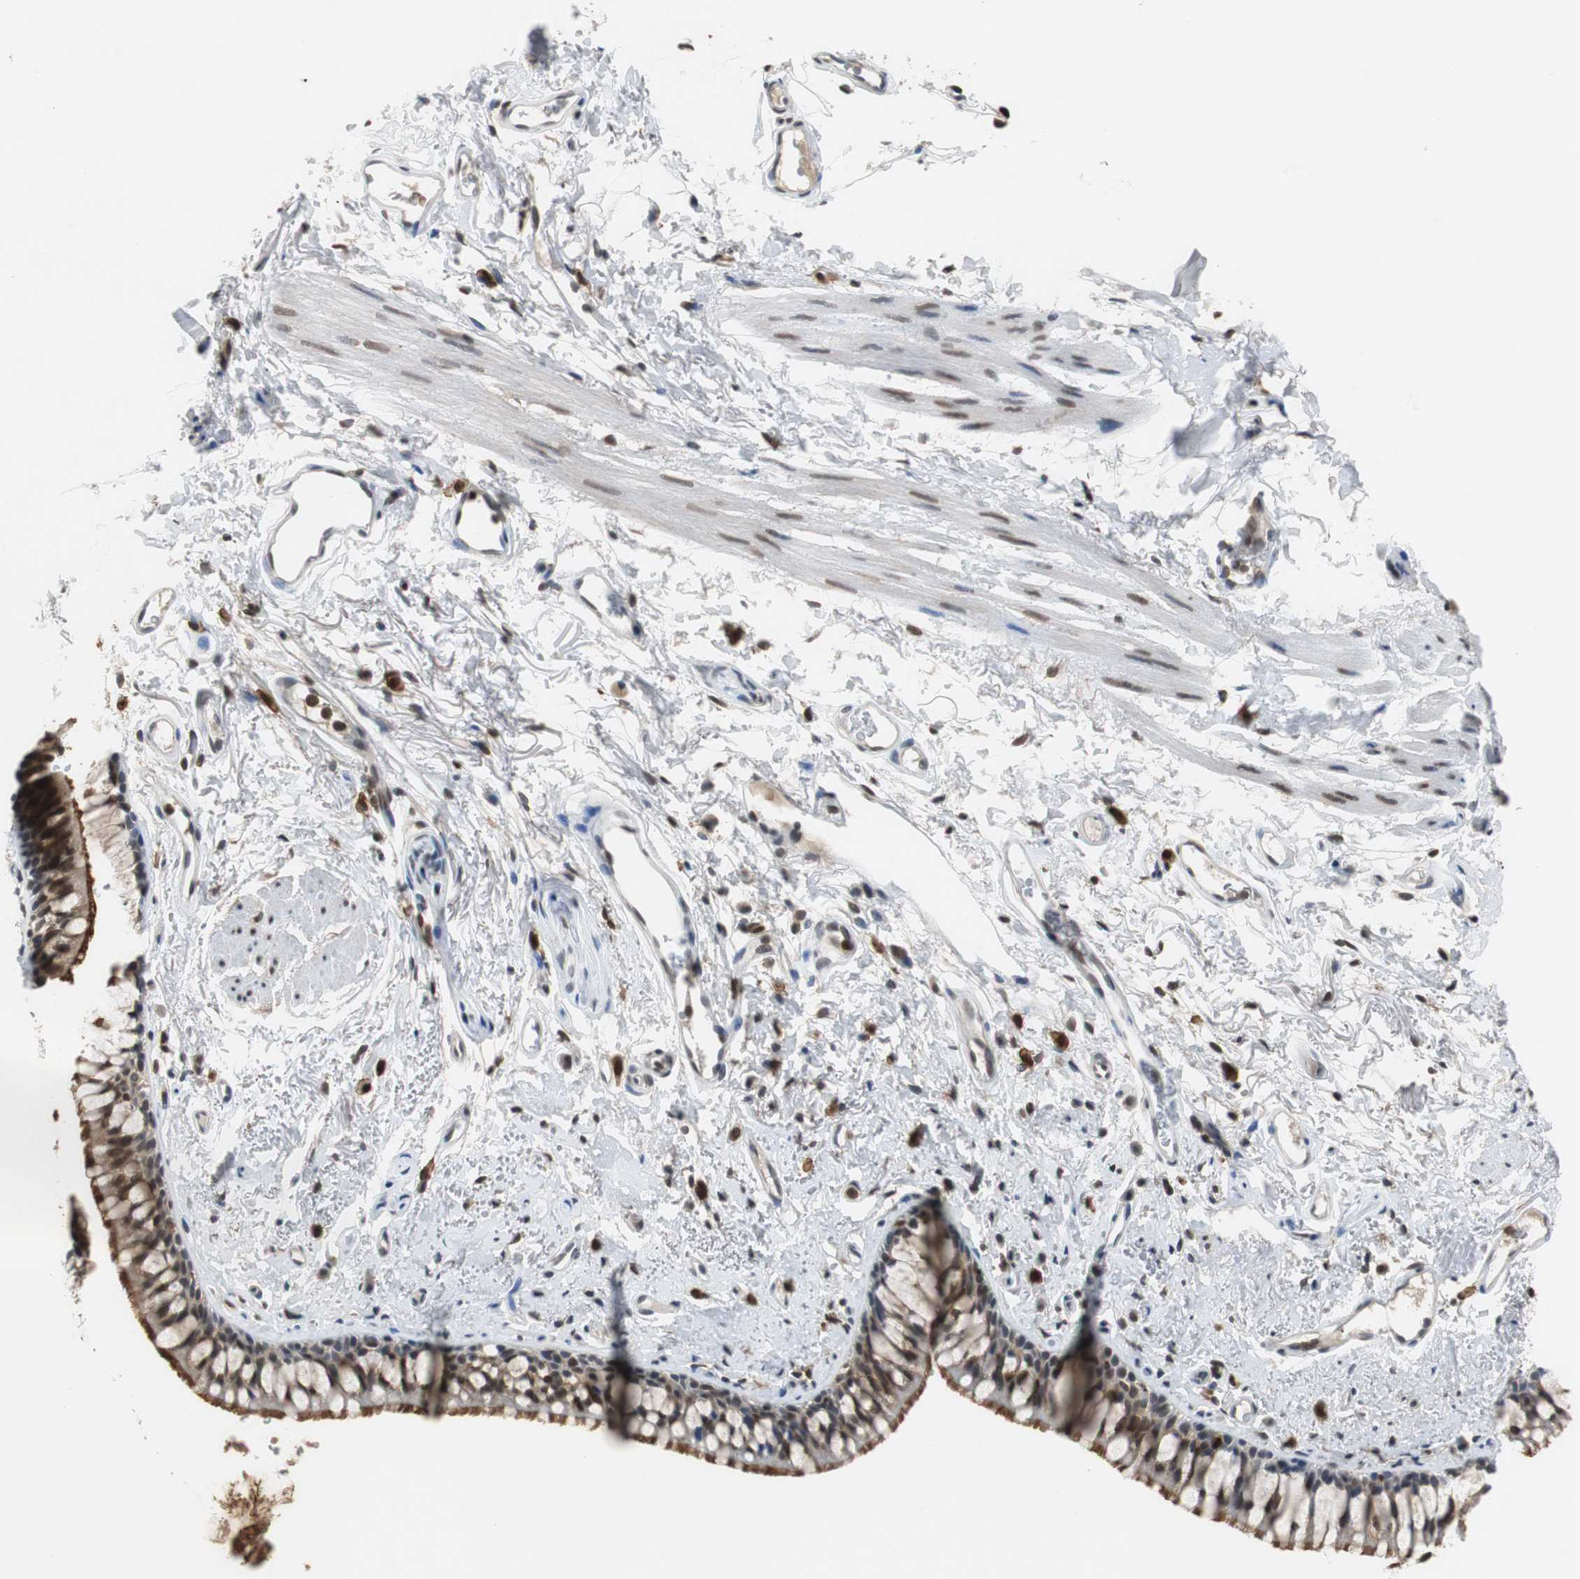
{"staining": {"intensity": "strong", "quantity": ">75%", "location": "cytoplasmic/membranous,nuclear"}, "tissue": "bronchus", "cell_type": "Respiratory epithelial cells", "image_type": "normal", "snomed": [{"axis": "morphology", "description": "Normal tissue, NOS"}, {"axis": "topography", "description": "Bronchus"}], "caption": "Protein expression analysis of benign human bronchus reveals strong cytoplasmic/membranous,nuclear staining in approximately >75% of respiratory epithelial cells.", "gene": "SIRT1", "patient": {"sex": "female", "age": 73}}